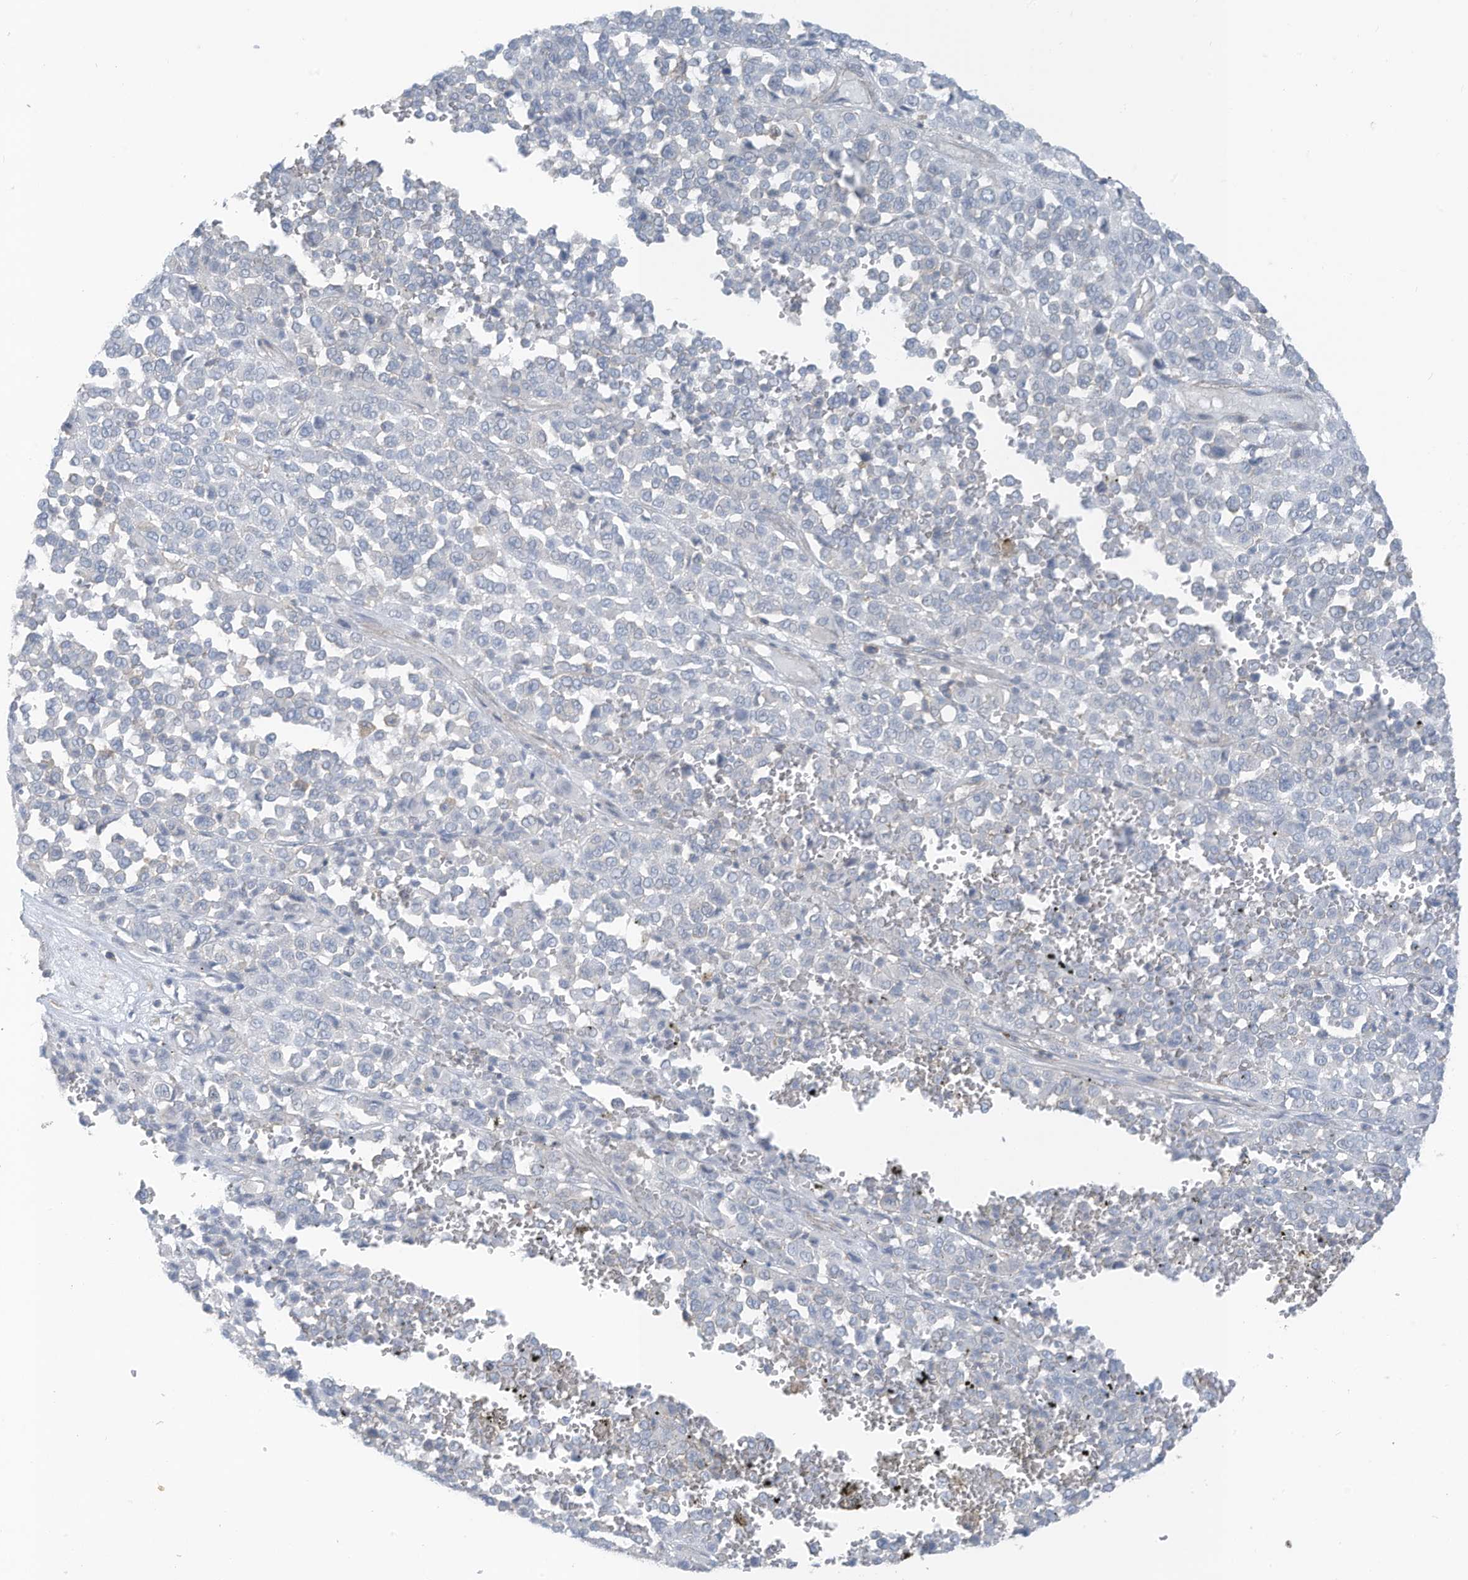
{"staining": {"intensity": "negative", "quantity": "none", "location": "none"}, "tissue": "melanoma", "cell_type": "Tumor cells", "image_type": "cancer", "snomed": [{"axis": "morphology", "description": "Malignant melanoma, Metastatic site"}, {"axis": "topography", "description": "Pancreas"}], "caption": "Tumor cells are negative for protein expression in human melanoma.", "gene": "ZNF846", "patient": {"sex": "female", "age": 30}}